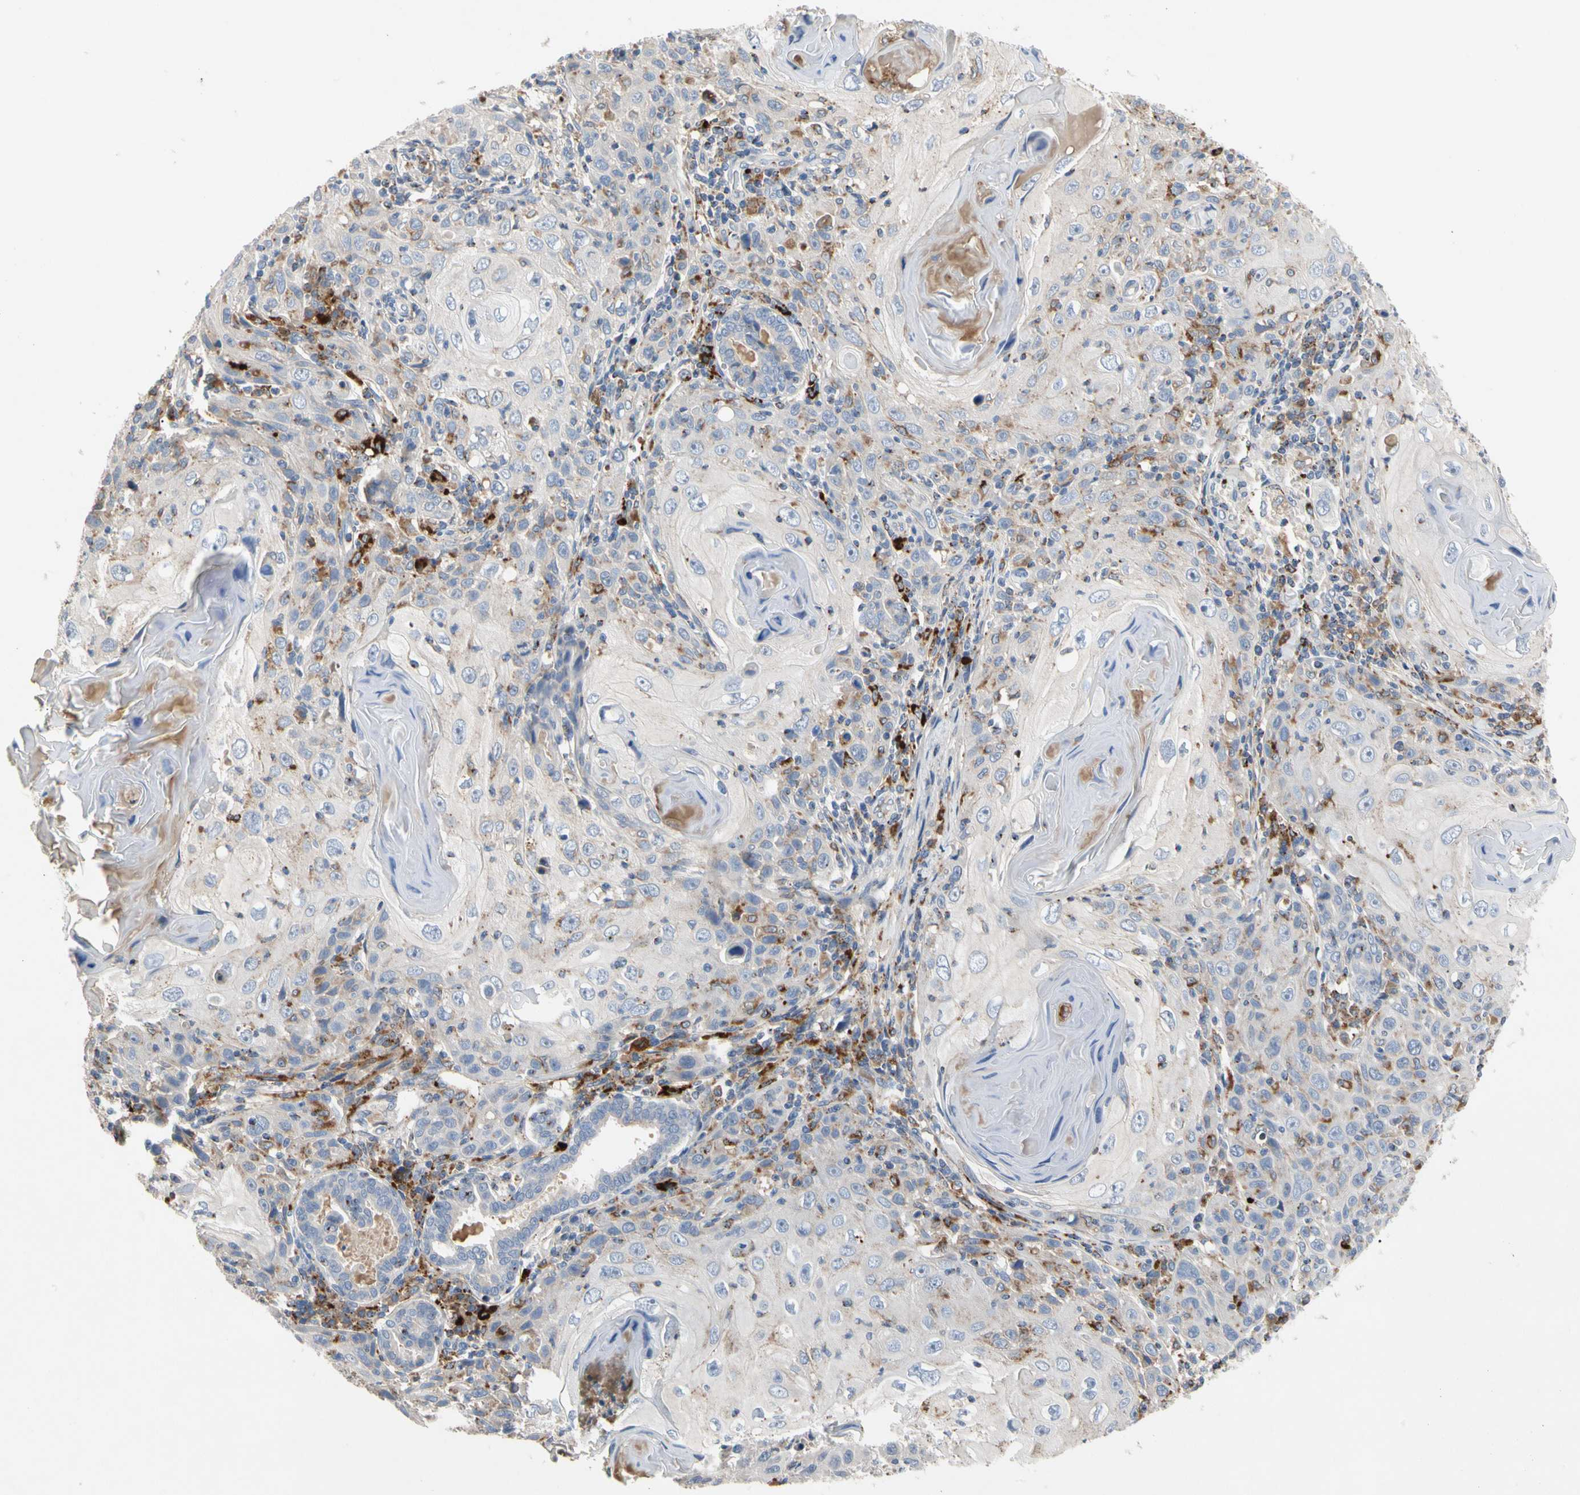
{"staining": {"intensity": "weak", "quantity": "<25%", "location": "cytoplasmic/membranous"}, "tissue": "skin cancer", "cell_type": "Tumor cells", "image_type": "cancer", "snomed": [{"axis": "morphology", "description": "Squamous cell carcinoma, NOS"}, {"axis": "topography", "description": "Skin"}], "caption": "Immunohistochemistry of human skin cancer displays no positivity in tumor cells.", "gene": "ADA2", "patient": {"sex": "female", "age": 88}}